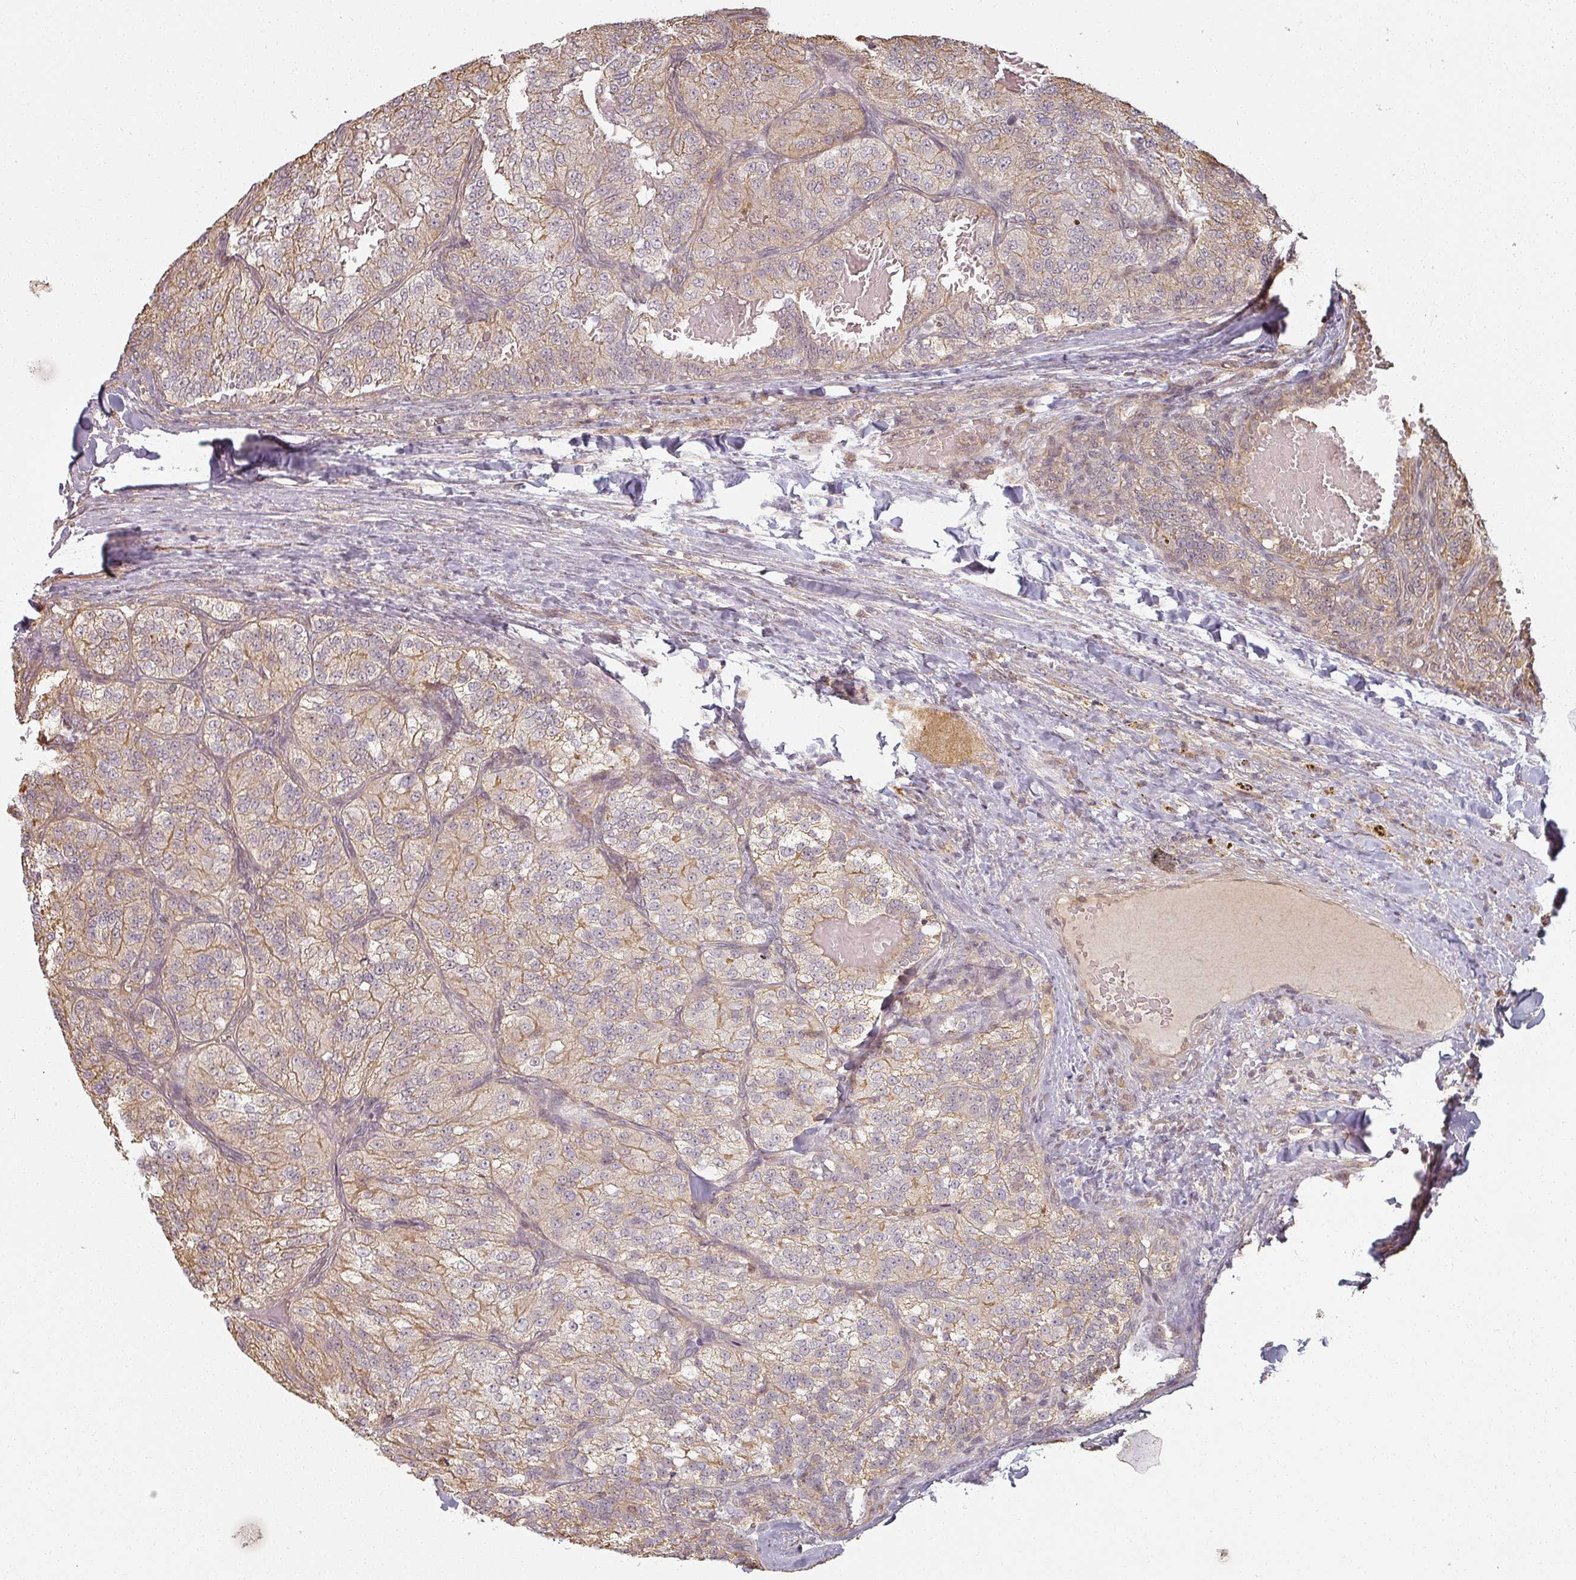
{"staining": {"intensity": "weak", "quantity": "25%-75%", "location": "cytoplasmic/membranous"}, "tissue": "renal cancer", "cell_type": "Tumor cells", "image_type": "cancer", "snomed": [{"axis": "morphology", "description": "Adenocarcinoma, NOS"}, {"axis": "topography", "description": "Kidney"}], "caption": "IHC image of neoplastic tissue: renal cancer (adenocarcinoma) stained using IHC displays low levels of weak protein expression localized specifically in the cytoplasmic/membranous of tumor cells, appearing as a cytoplasmic/membranous brown color.", "gene": "MED19", "patient": {"sex": "female", "age": 63}}